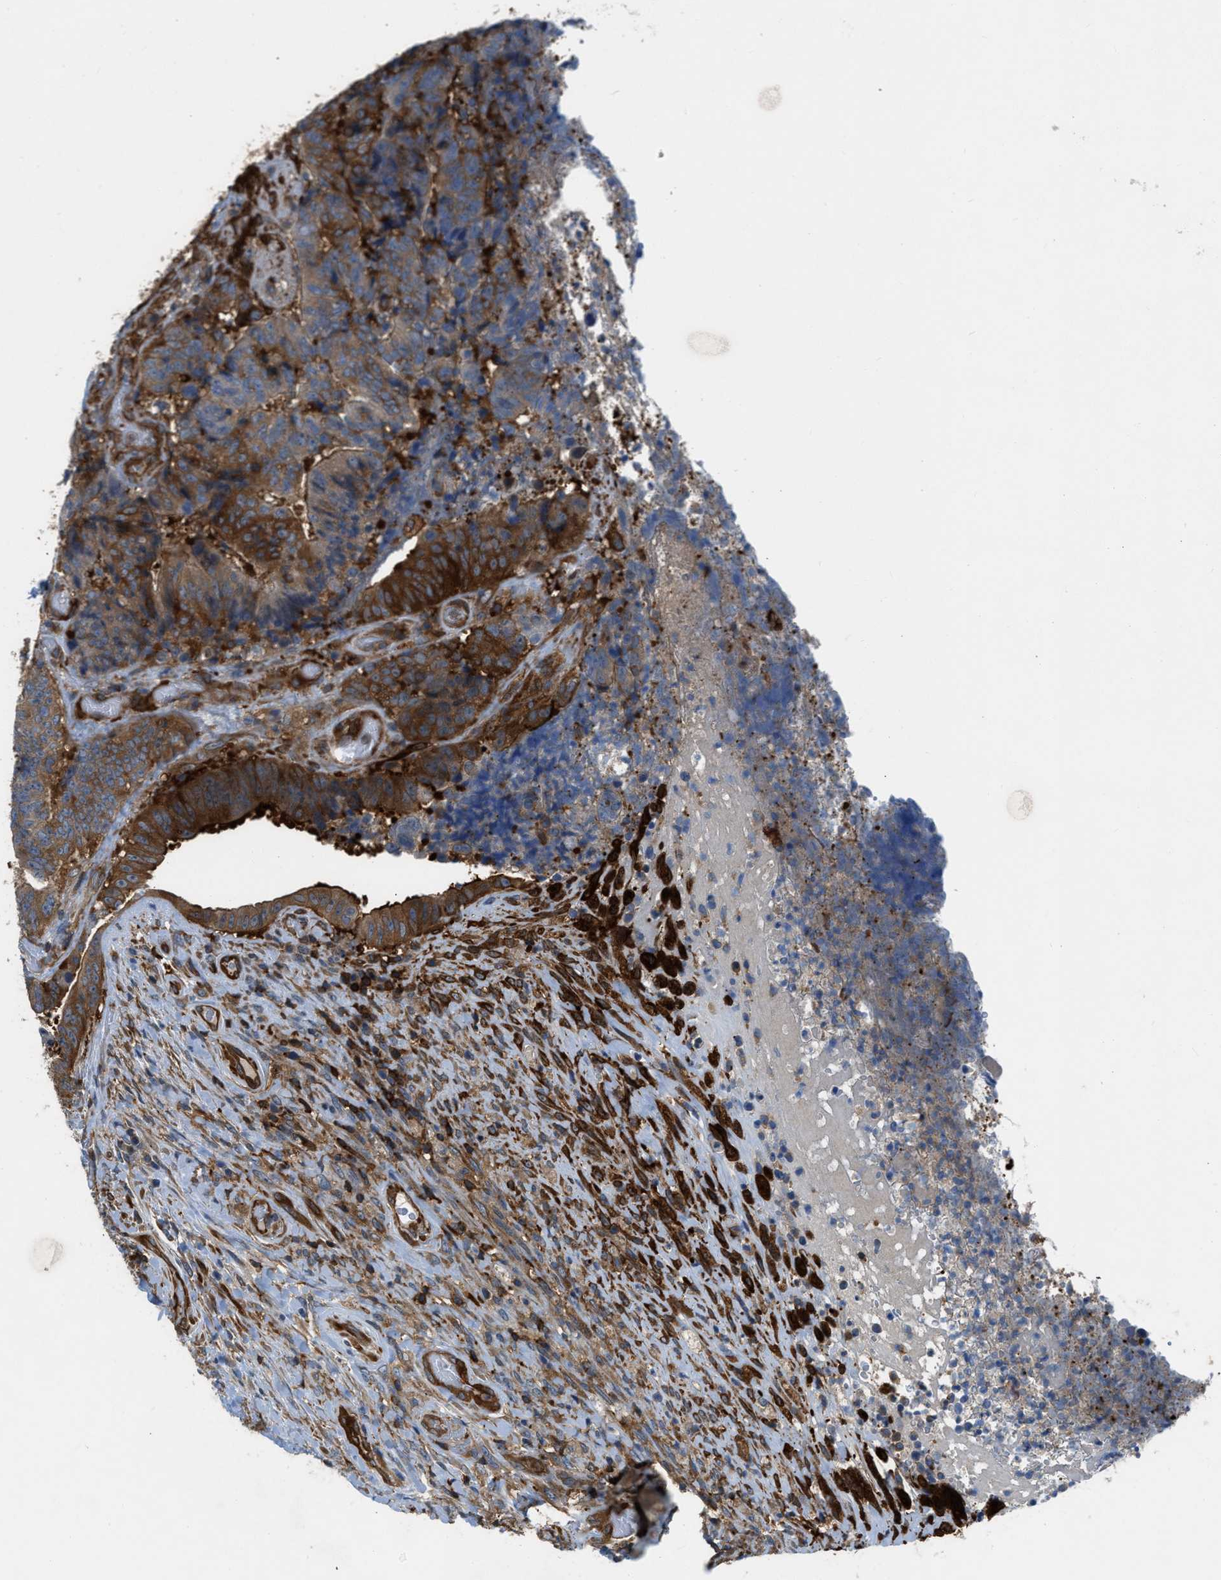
{"staining": {"intensity": "strong", "quantity": "25%-75%", "location": "cytoplasmic/membranous"}, "tissue": "colorectal cancer", "cell_type": "Tumor cells", "image_type": "cancer", "snomed": [{"axis": "morphology", "description": "Adenocarcinoma, NOS"}, {"axis": "topography", "description": "Rectum"}], "caption": "About 25%-75% of tumor cells in human colorectal cancer display strong cytoplasmic/membranous protein expression as visualized by brown immunohistochemical staining.", "gene": "PFKP", "patient": {"sex": "male", "age": 72}}